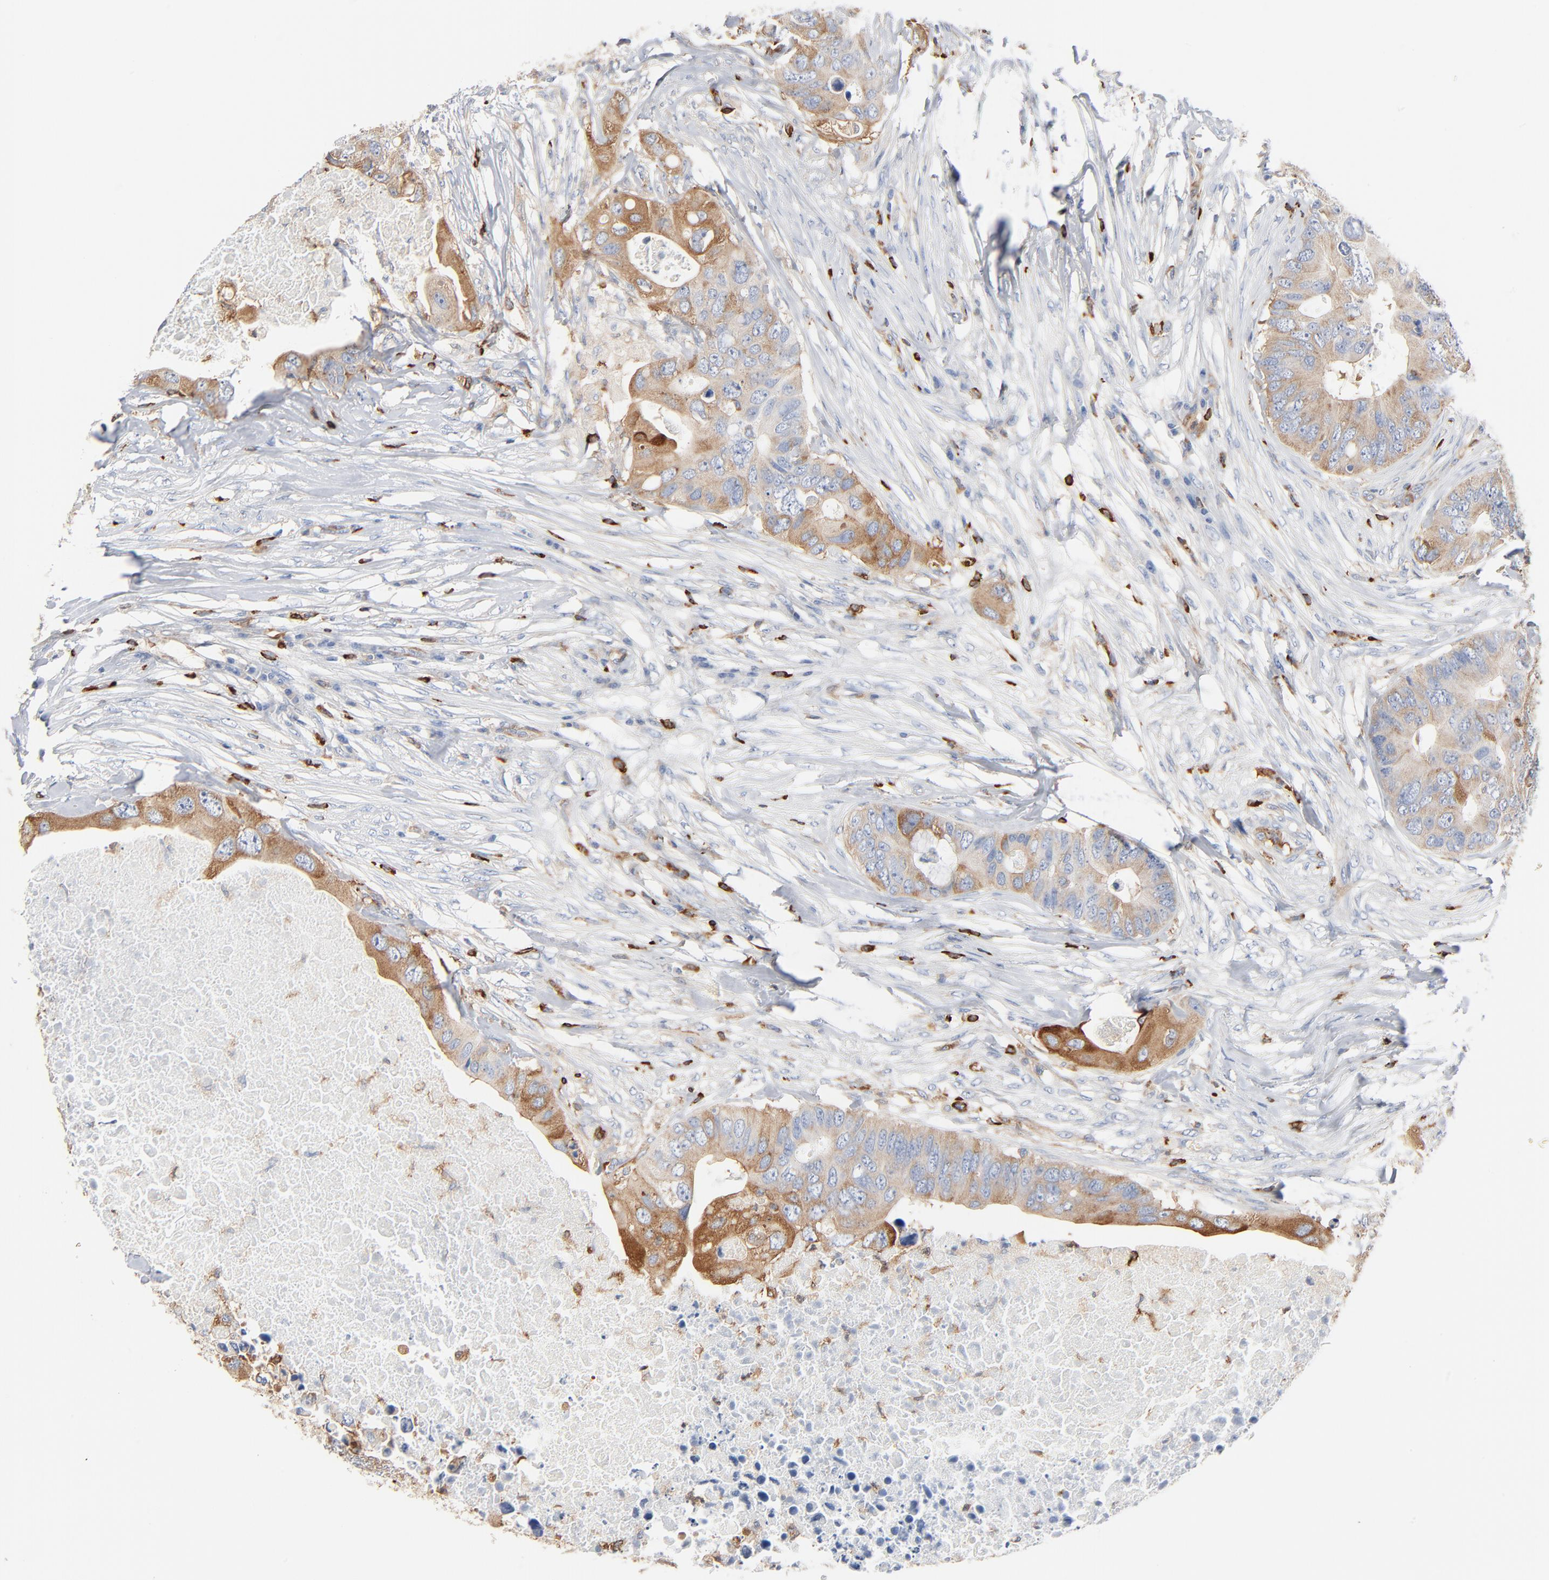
{"staining": {"intensity": "moderate", "quantity": "25%-75%", "location": "cytoplasmic/membranous"}, "tissue": "colorectal cancer", "cell_type": "Tumor cells", "image_type": "cancer", "snomed": [{"axis": "morphology", "description": "Adenocarcinoma, NOS"}, {"axis": "topography", "description": "Colon"}], "caption": "Brown immunohistochemical staining in colorectal cancer (adenocarcinoma) shows moderate cytoplasmic/membranous positivity in approximately 25%-75% of tumor cells. (Stains: DAB (3,3'-diaminobenzidine) in brown, nuclei in blue, Microscopy: brightfield microscopy at high magnification).", "gene": "SH3KBP1", "patient": {"sex": "male", "age": 71}}